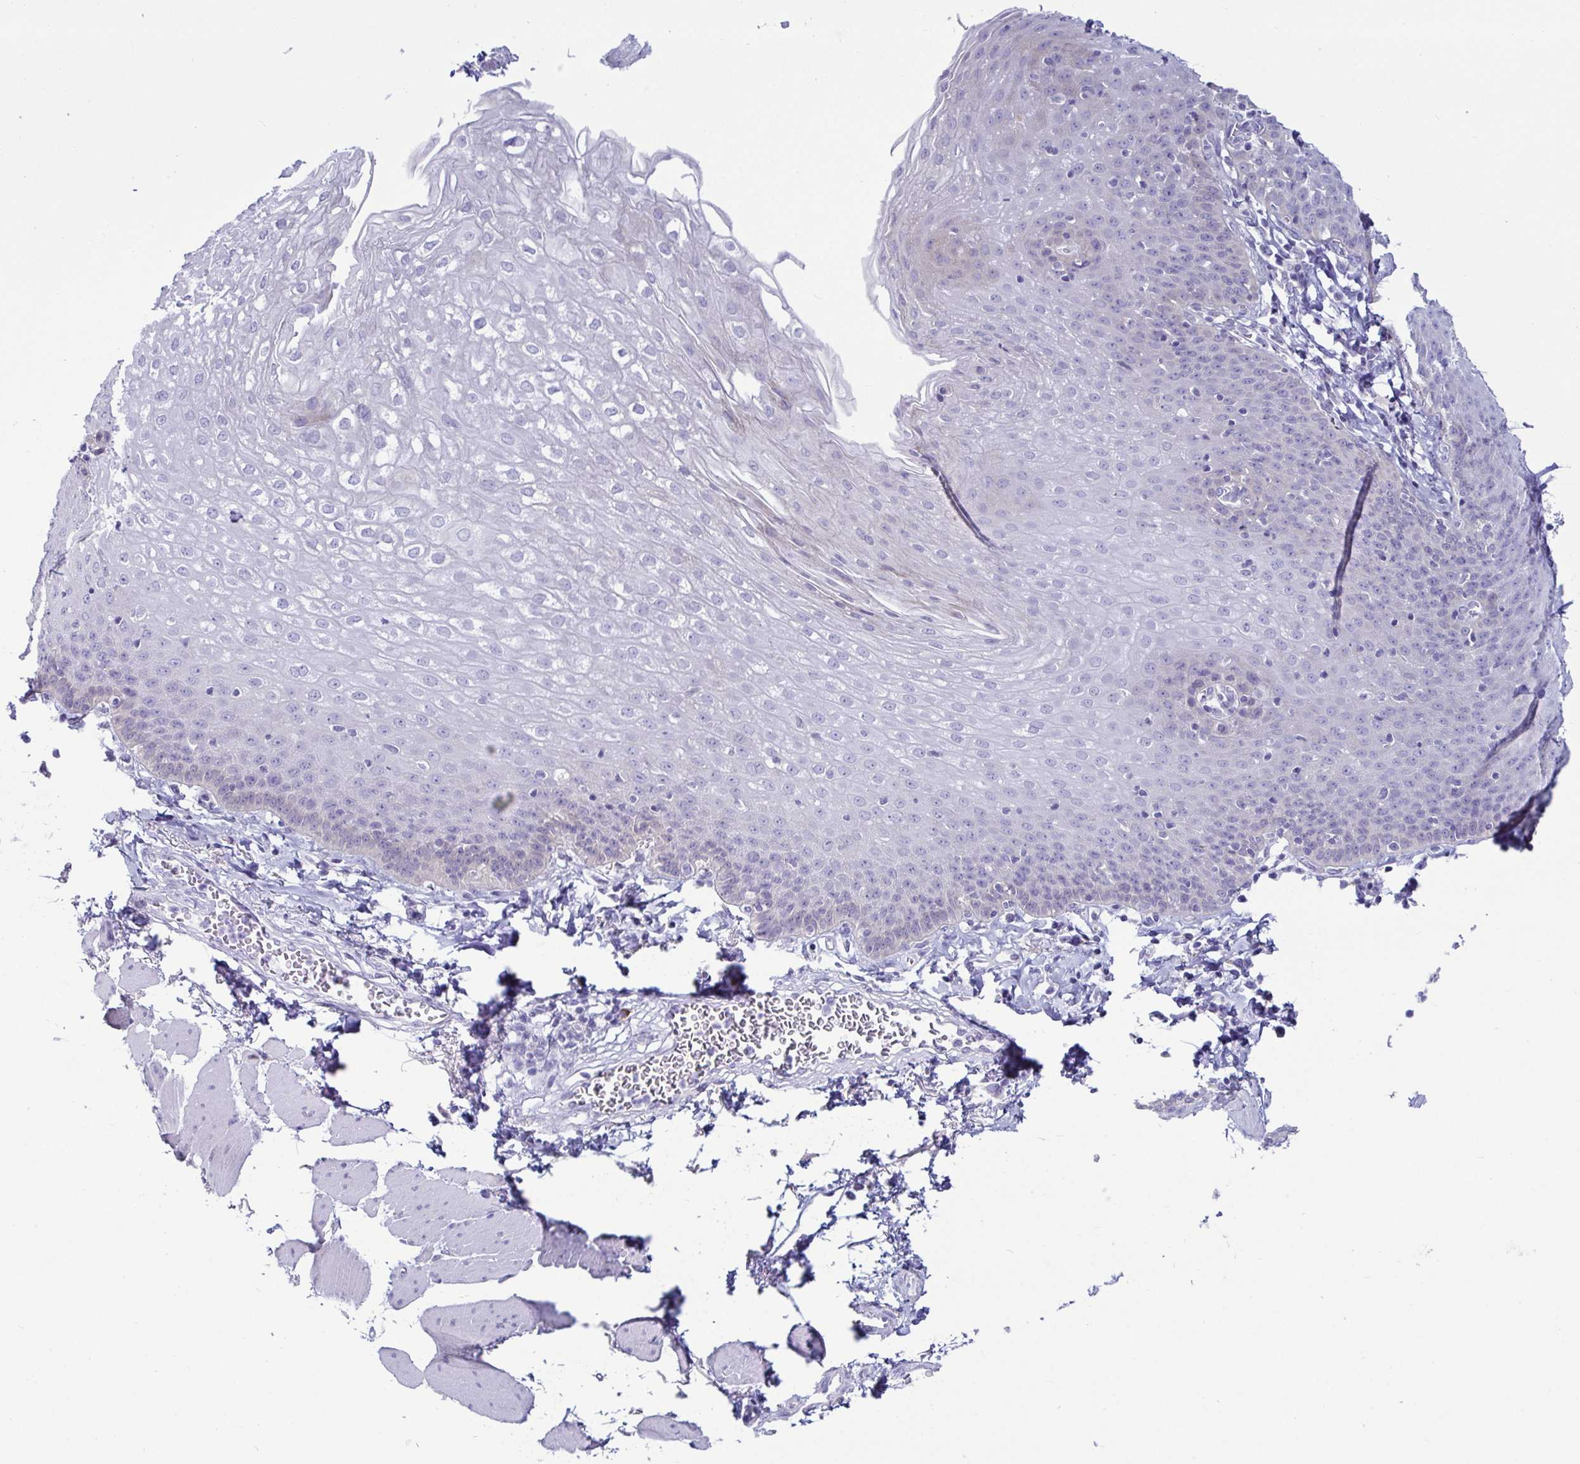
{"staining": {"intensity": "negative", "quantity": "none", "location": "none"}, "tissue": "esophagus", "cell_type": "Squamous epithelial cells", "image_type": "normal", "snomed": [{"axis": "morphology", "description": "Normal tissue, NOS"}, {"axis": "topography", "description": "Esophagus"}], "caption": "Immunohistochemistry (IHC) of normal esophagus exhibits no expression in squamous epithelial cells.", "gene": "TFPI2", "patient": {"sex": "female", "age": 81}}